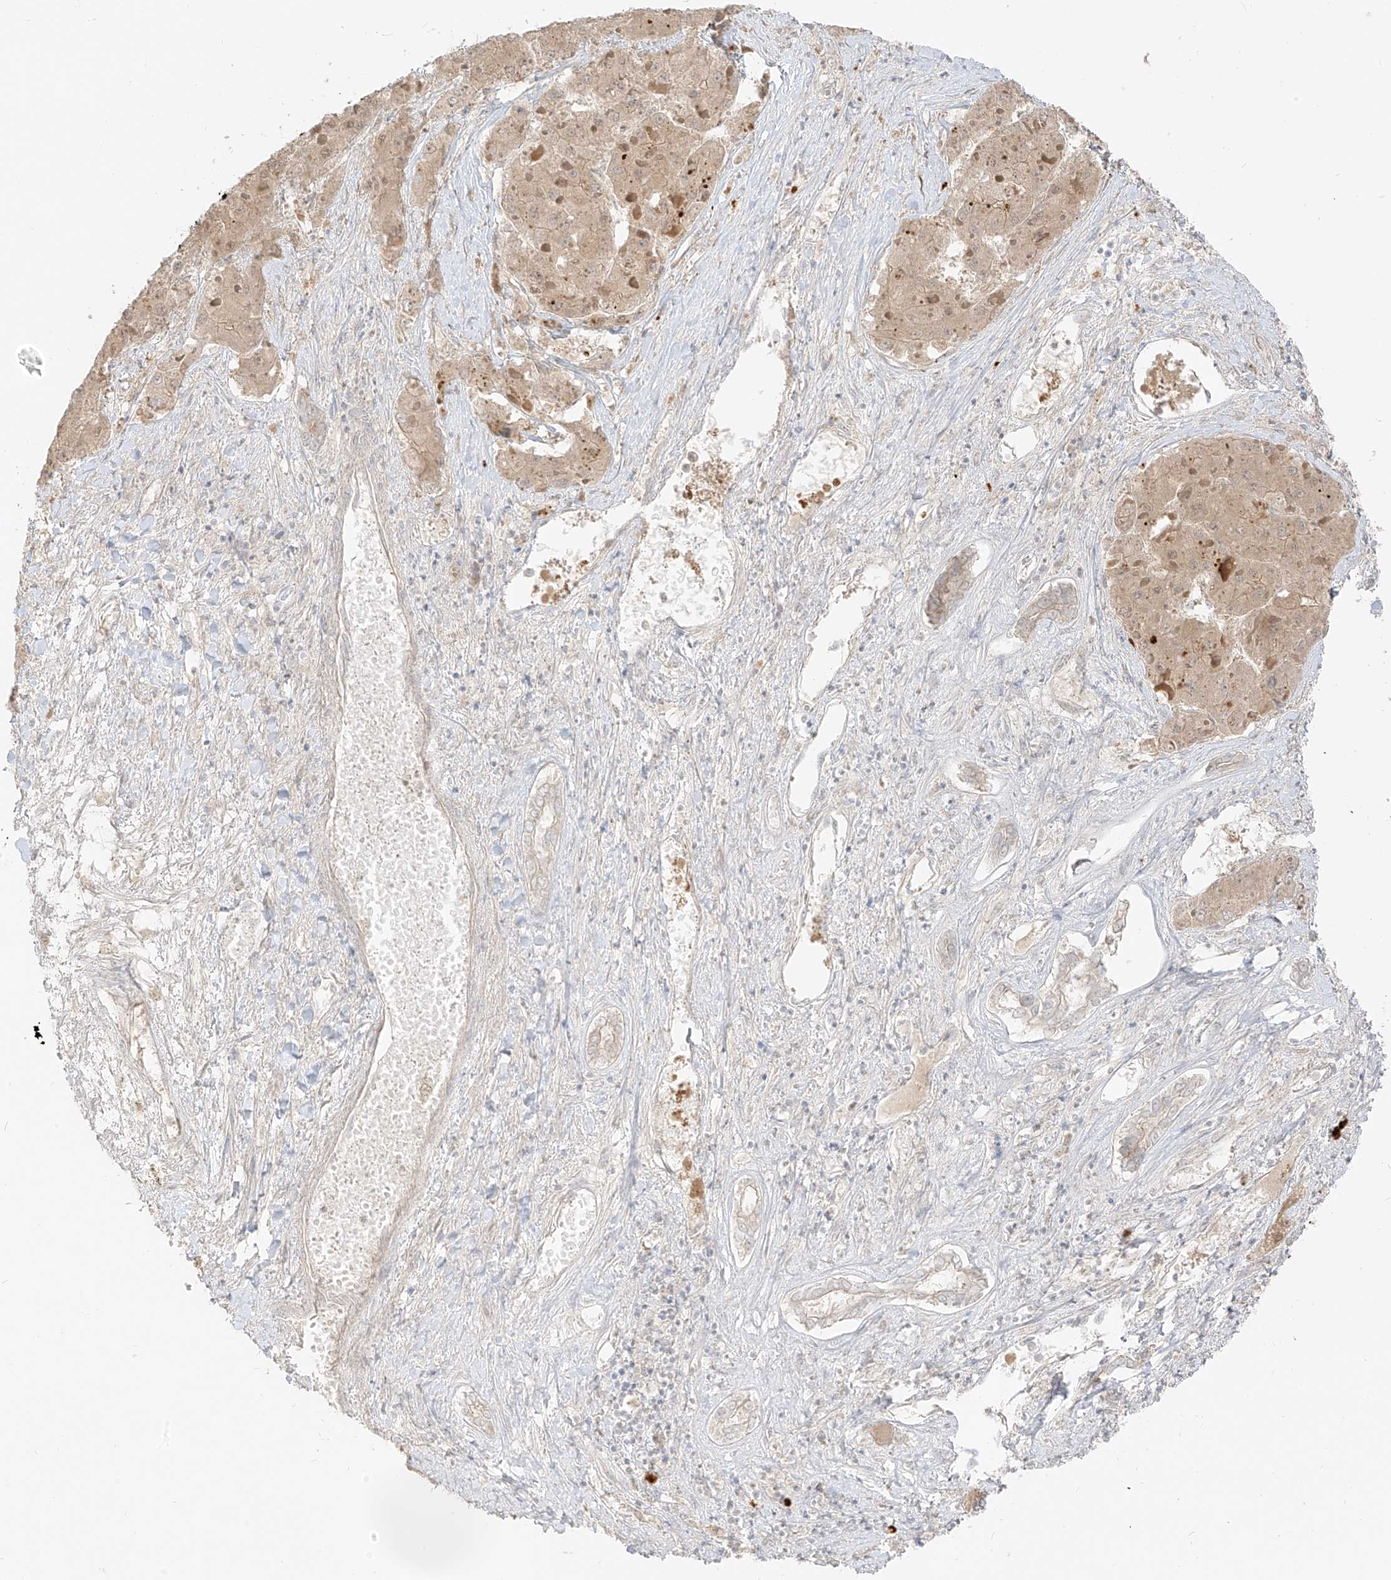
{"staining": {"intensity": "weak", "quantity": ">75%", "location": "cytoplasmic/membranous"}, "tissue": "liver cancer", "cell_type": "Tumor cells", "image_type": "cancer", "snomed": [{"axis": "morphology", "description": "Carcinoma, Hepatocellular, NOS"}, {"axis": "topography", "description": "Liver"}], "caption": "This photomicrograph displays IHC staining of hepatocellular carcinoma (liver), with low weak cytoplasmic/membranous staining in about >75% of tumor cells.", "gene": "LIPT1", "patient": {"sex": "female", "age": 73}}